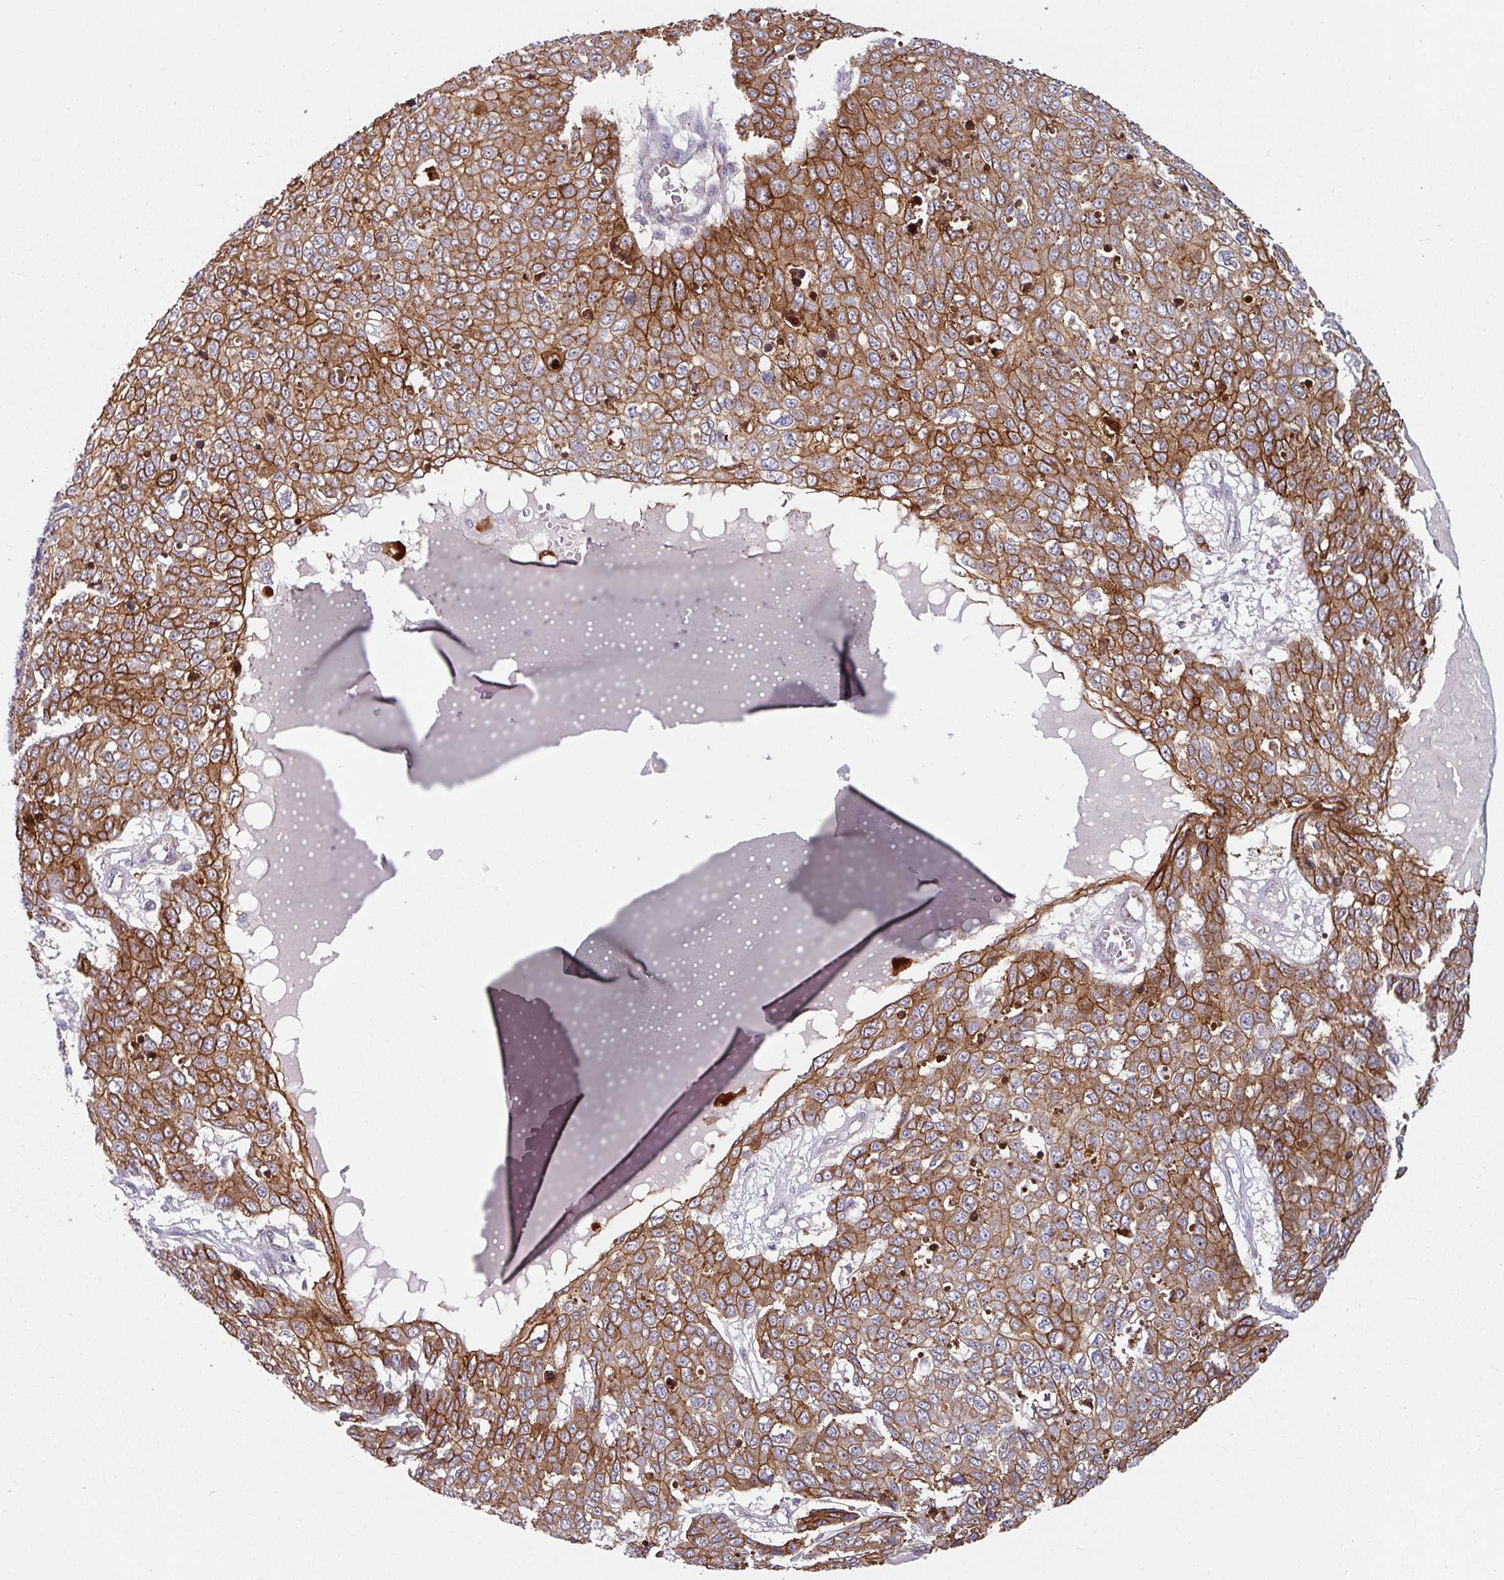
{"staining": {"intensity": "moderate", "quantity": ">75%", "location": "cytoplasmic/membranous"}, "tissue": "skin cancer", "cell_type": "Tumor cells", "image_type": "cancer", "snomed": [{"axis": "morphology", "description": "Squamous cell carcinoma, NOS"}, {"axis": "topography", "description": "Skin"}], "caption": "This micrograph reveals skin cancer (squamous cell carcinoma) stained with IHC to label a protein in brown. The cytoplasmic/membranous of tumor cells show moderate positivity for the protein. Nuclei are counter-stained blue.", "gene": "JUP", "patient": {"sex": "male", "age": 71}}